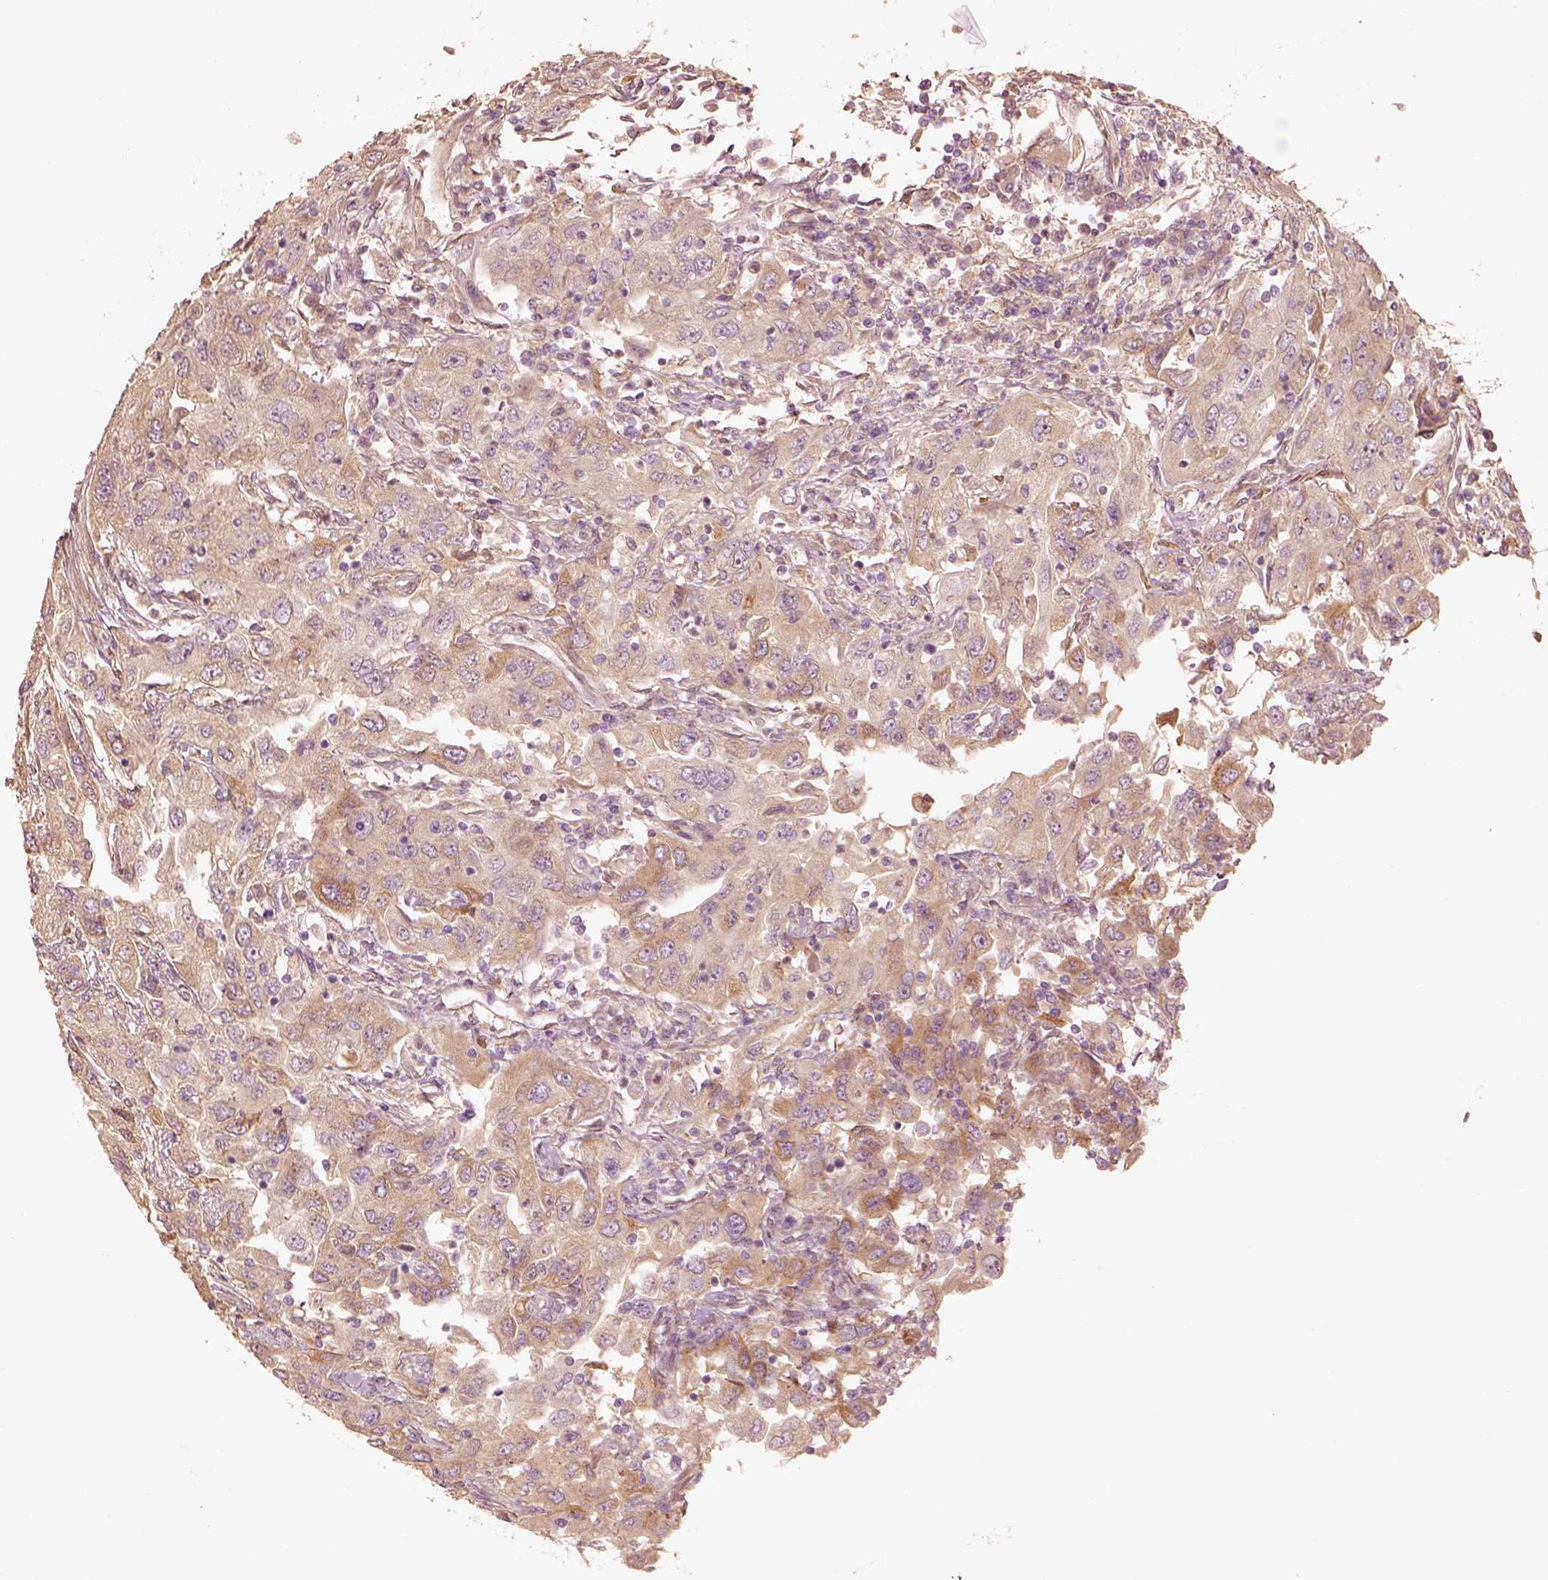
{"staining": {"intensity": "moderate", "quantity": "<25%", "location": "cytoplasmic/membranous"}, "tissue": "urothelial cancer", "cell_type": "Tumor cells", "image_type": "cancer", "snomed": [{"axis": "morphology", "description": "Urothelial carcinoma, High grade"}, {"axis": "topography", "description": "Urinary bladder"}], "caption": "Protein analysis of urothelial cancer tissue demonstrates moderate cytoplasmic/membranous positivity in about <25% of tumor cells. (DAB (3,3'-diaminobenzidine) IHC, brown staining for protein, blue staining for nuclei).", "gene": "WLS", "patient": {"sex": "male", "age": 76}}